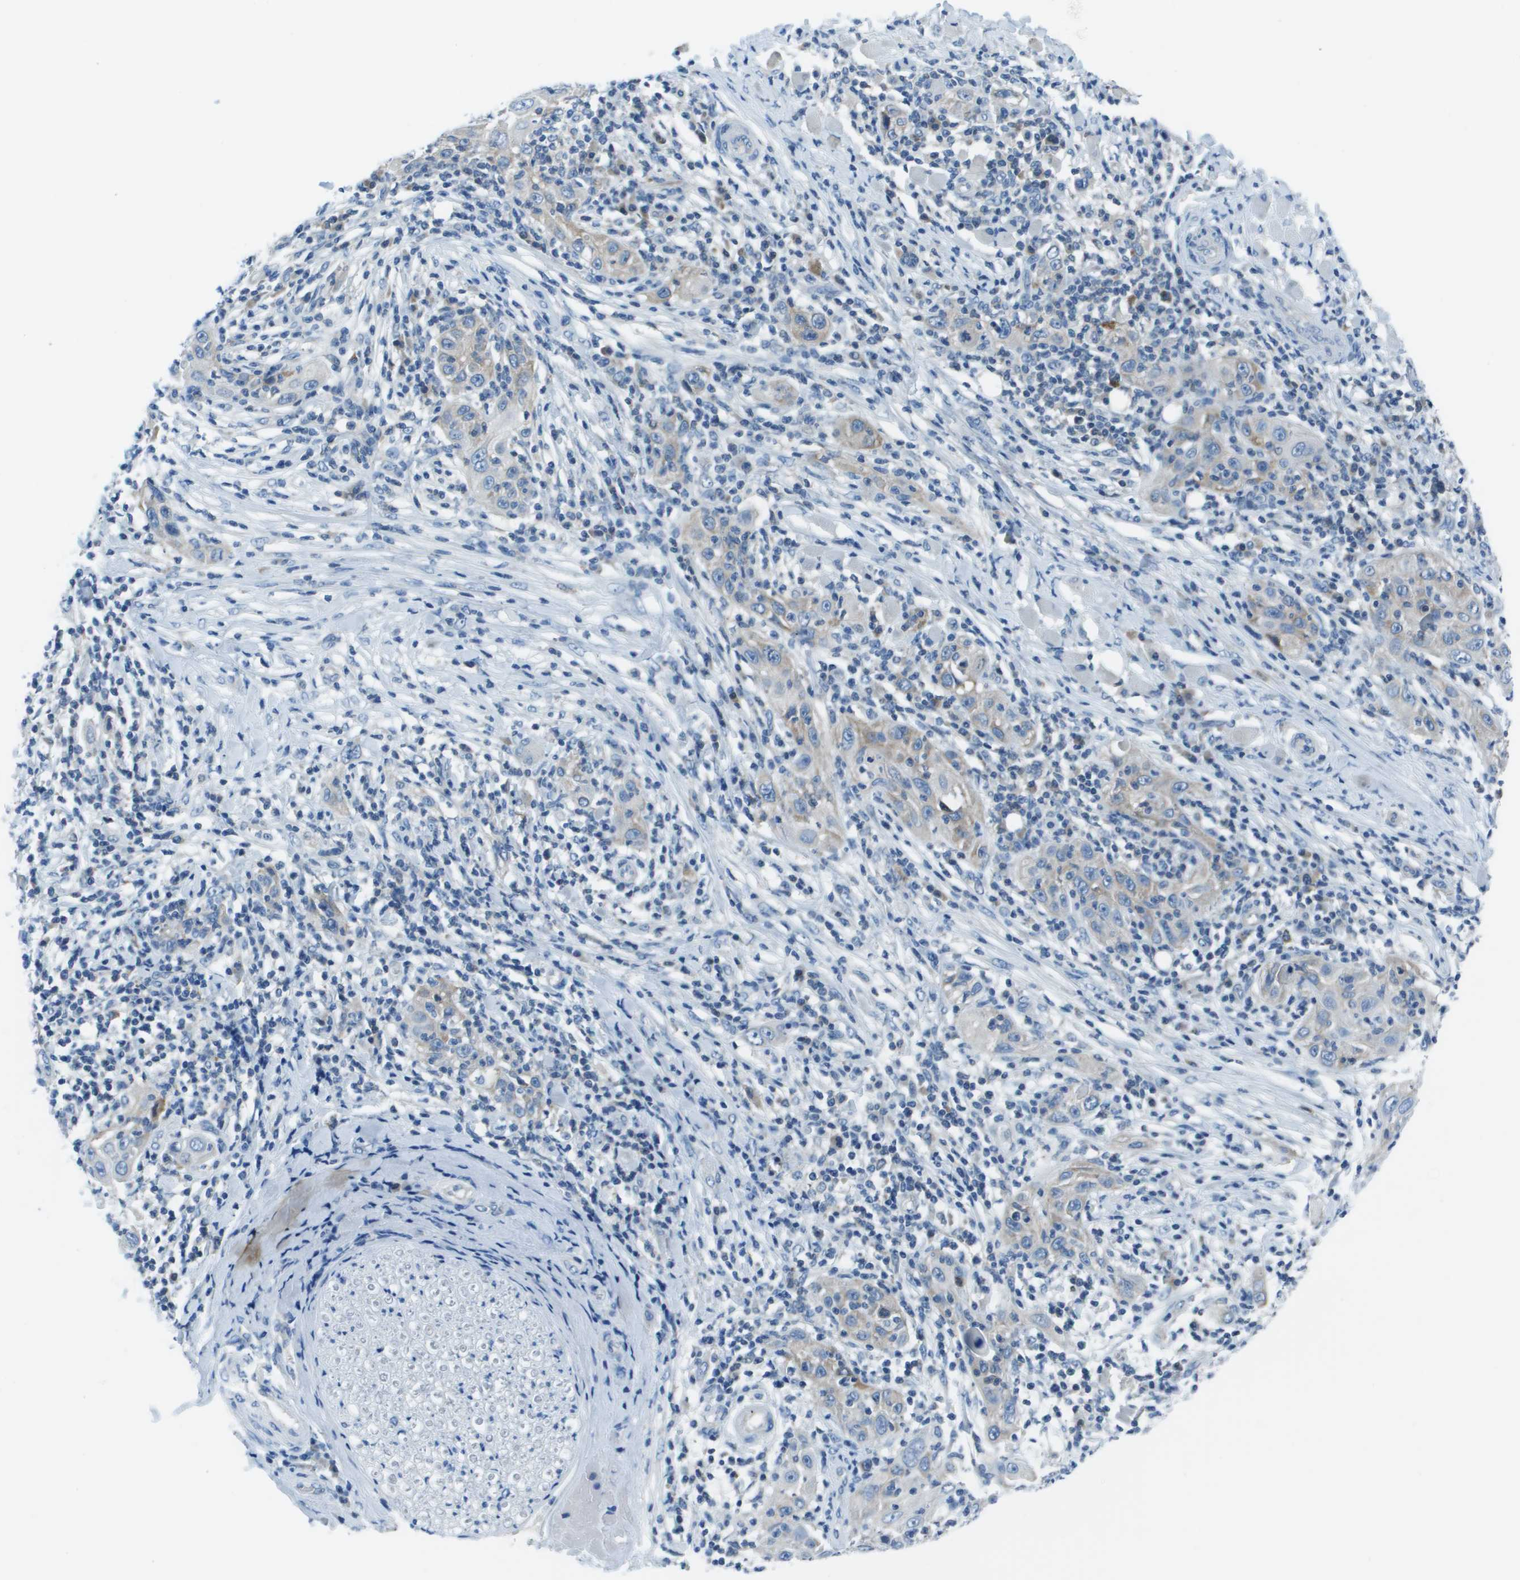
{"staining": {"intensity": "weak", "quantity": "<25%", "location": "cytoplasmic/membranous"}, "tissue": "skin cancer", "cell_type": "Tumor cells", "image_type": "cancer", "snomed": [{"axis": "morphology", "description": "Squamous cell carcinoma, NOS"}, {"axis": "topography", "description": "Skin"}], "caption": "An IHC micrograph of squamous cell carcinoma (skin) is shown. There is no staining in tumor cells of squamous cell carcinoma (skin).", "gene": "STIP1", "patient": {"sex": "female", "age": 88}}